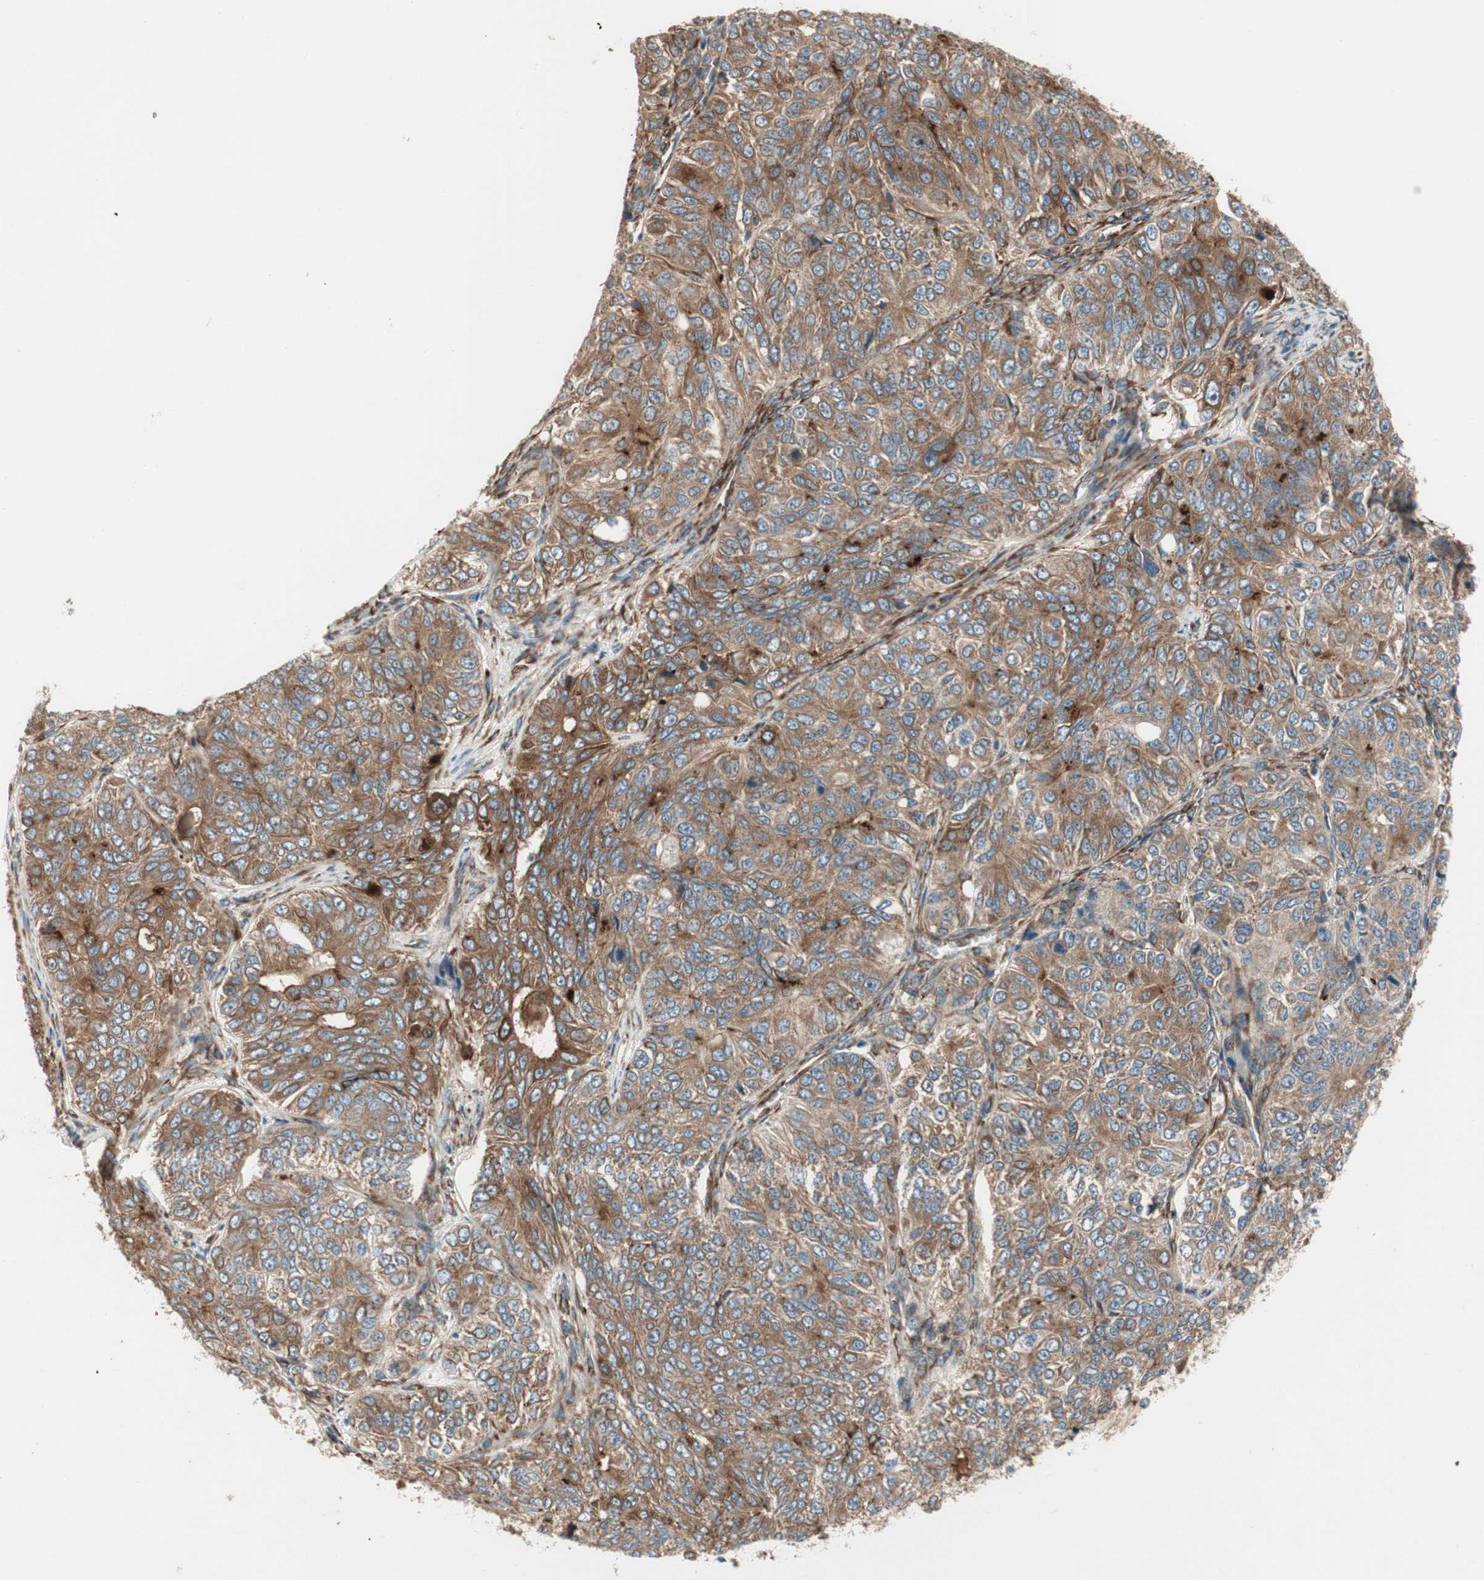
{"staining": {"intensity": "weak", "quantity": ">75%", "location": "cytoplasmic/membranous"}, "tissue": "ovarian cancer", "cell_type": "Tumor cells", "image_type": "cancer", "snomed": [{"axis": "morphology", "description": "Carcinoma, endometroid"}, {"axis": "topography", "description": "Ovary"}], "caption": "Human ovarian cancer (endometroid carcinoma) stained with a protein marker demonstrates weak staining in tumor cells.", "gene": "PRKG1", "patient": {"sex": "female", "age": 51}}